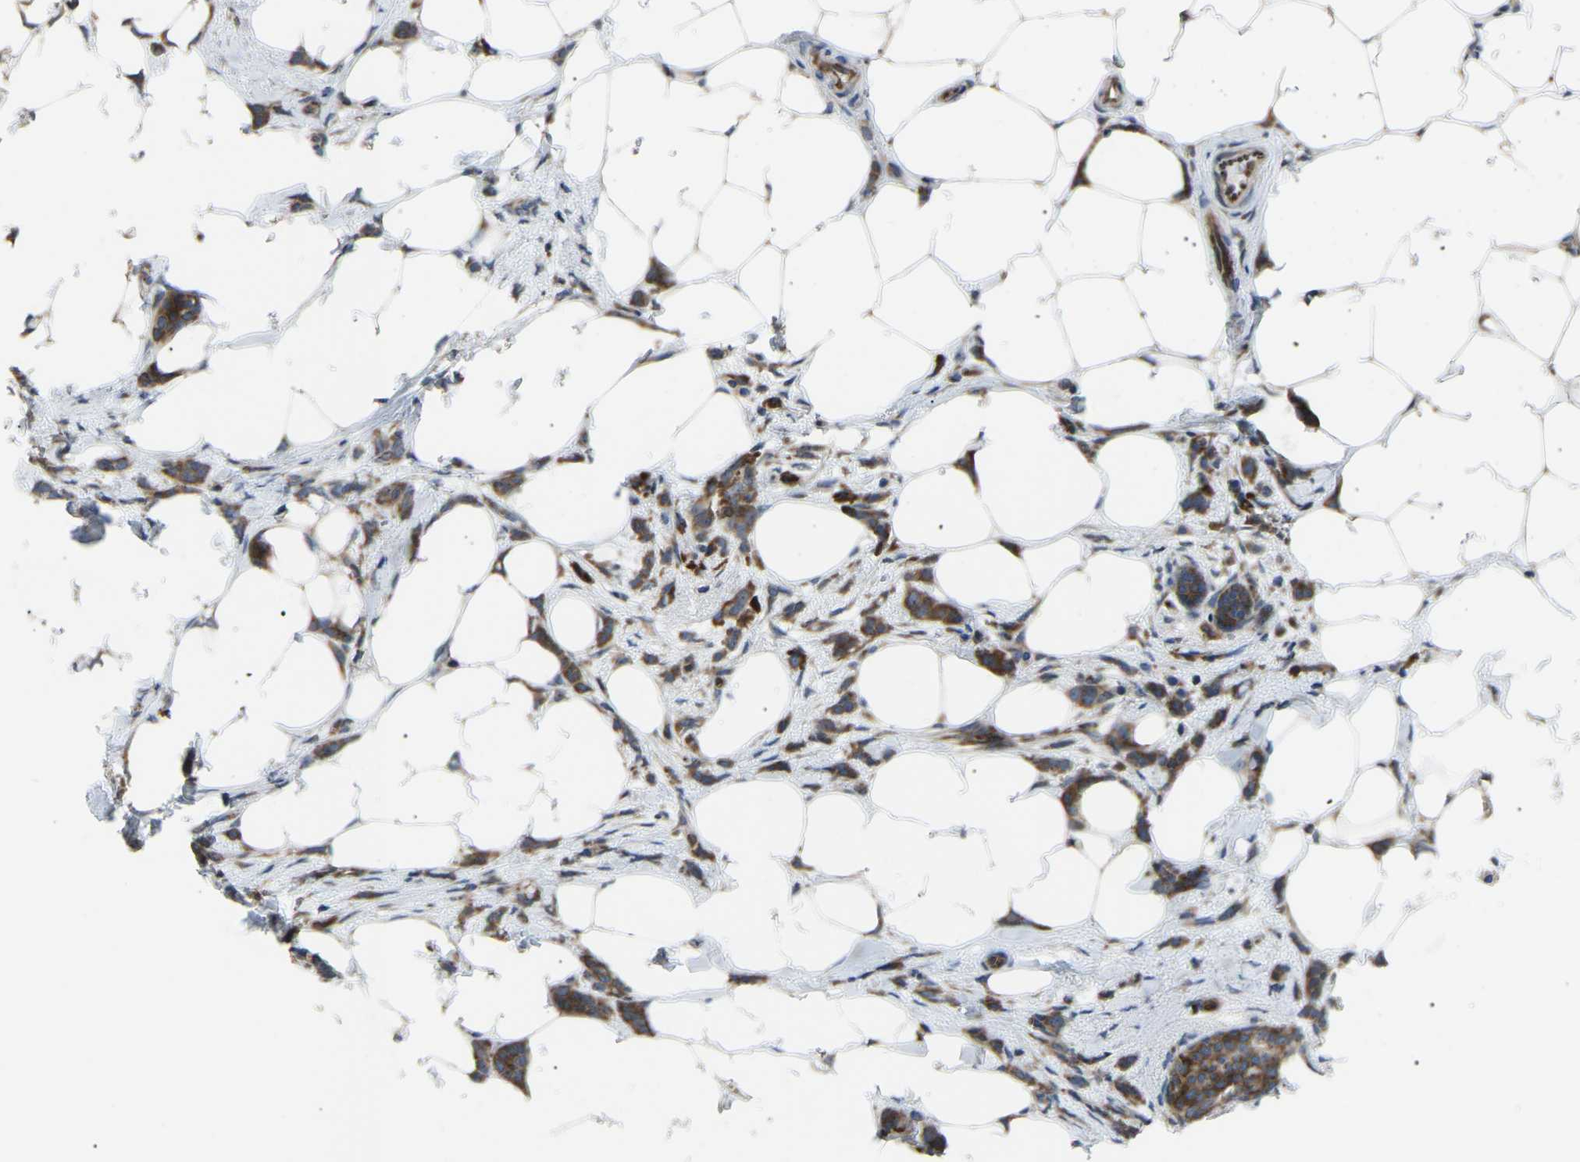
{"staining": {"intensity": "strong", "quantity": ">75%", "location": "cytoplasmic/membranous"}, "tissue": "breast cancer", "cell_type": "Tumor cells", "image_type": "cancer", "snomed": [{"axis": "morphology", "description": "Lobular carcinoma, in situ"}, {"axis": "morphology", "description": "Lobular carcinoma"}, {"axis": "topography", "description": "Breast"}], "caption": "Immunohistochemistry photomicrograph of breast lobular carcinoma in situ stained for a protein (brown), which displays high levels of strong cytoplasmic/membranous expression in approximately >75% of tumor cells.", "gene": "AGO2", "patient": {"sex": "female", "age": 41}}